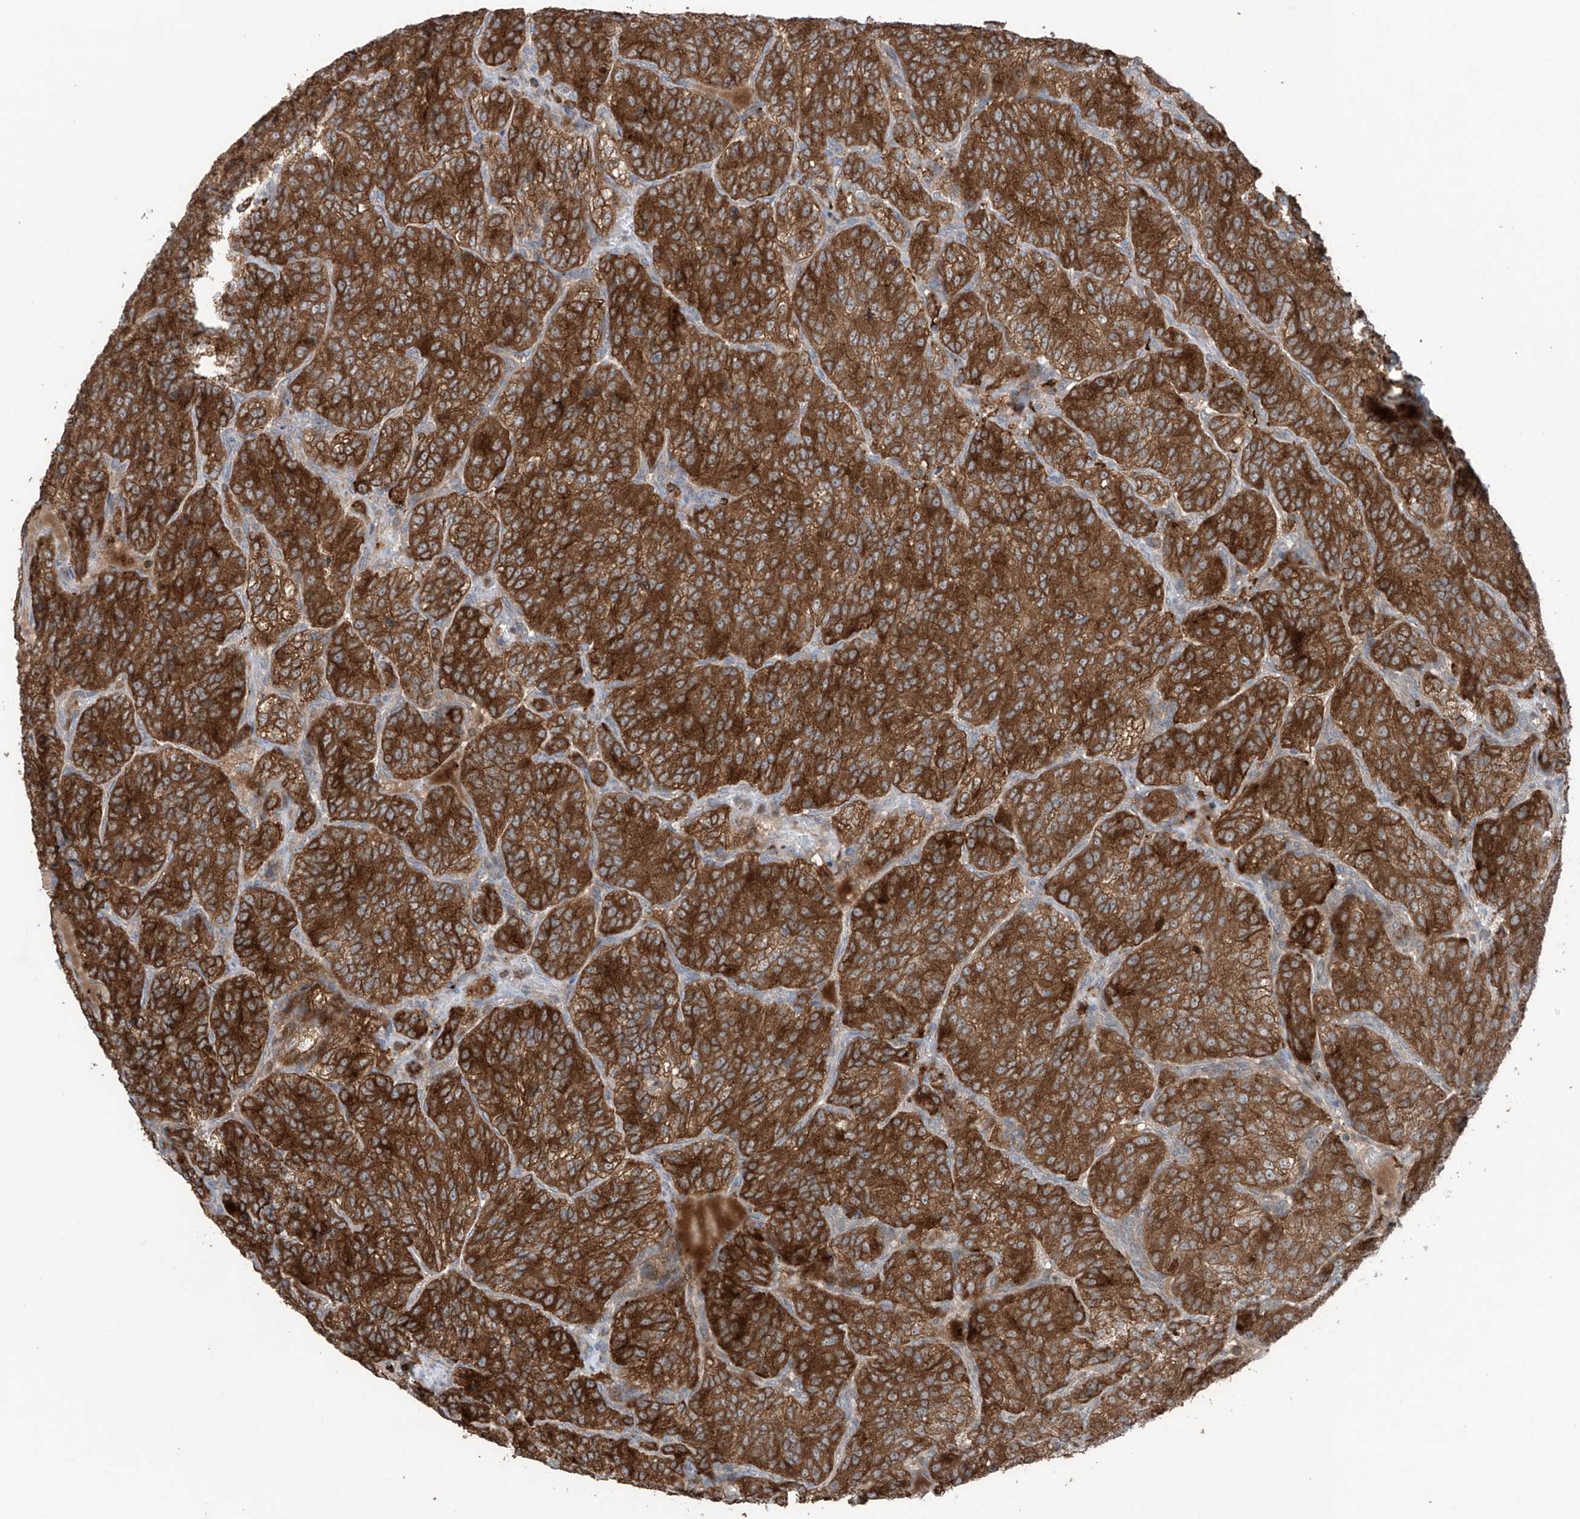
{"staining": {"intensity": "strong", "quantity": ">75%", "location": "cytoplasmic/membranous"}, "tissue": "renal cancer", "cell_type": "Tumor cells", "image_type": "cancer", "snomed": [{"axis": "morphology", "description": "Adenocarcinoma, NOS"}, {"axis": "topography", "description": "Kidney"}], "caption": "Human renal cancer (adenocarcinoma) stained with a protein marker shows strong staining in tumor cells.", "gene": "SAMD3", "patient": {"sex": "female", "age": 63}}